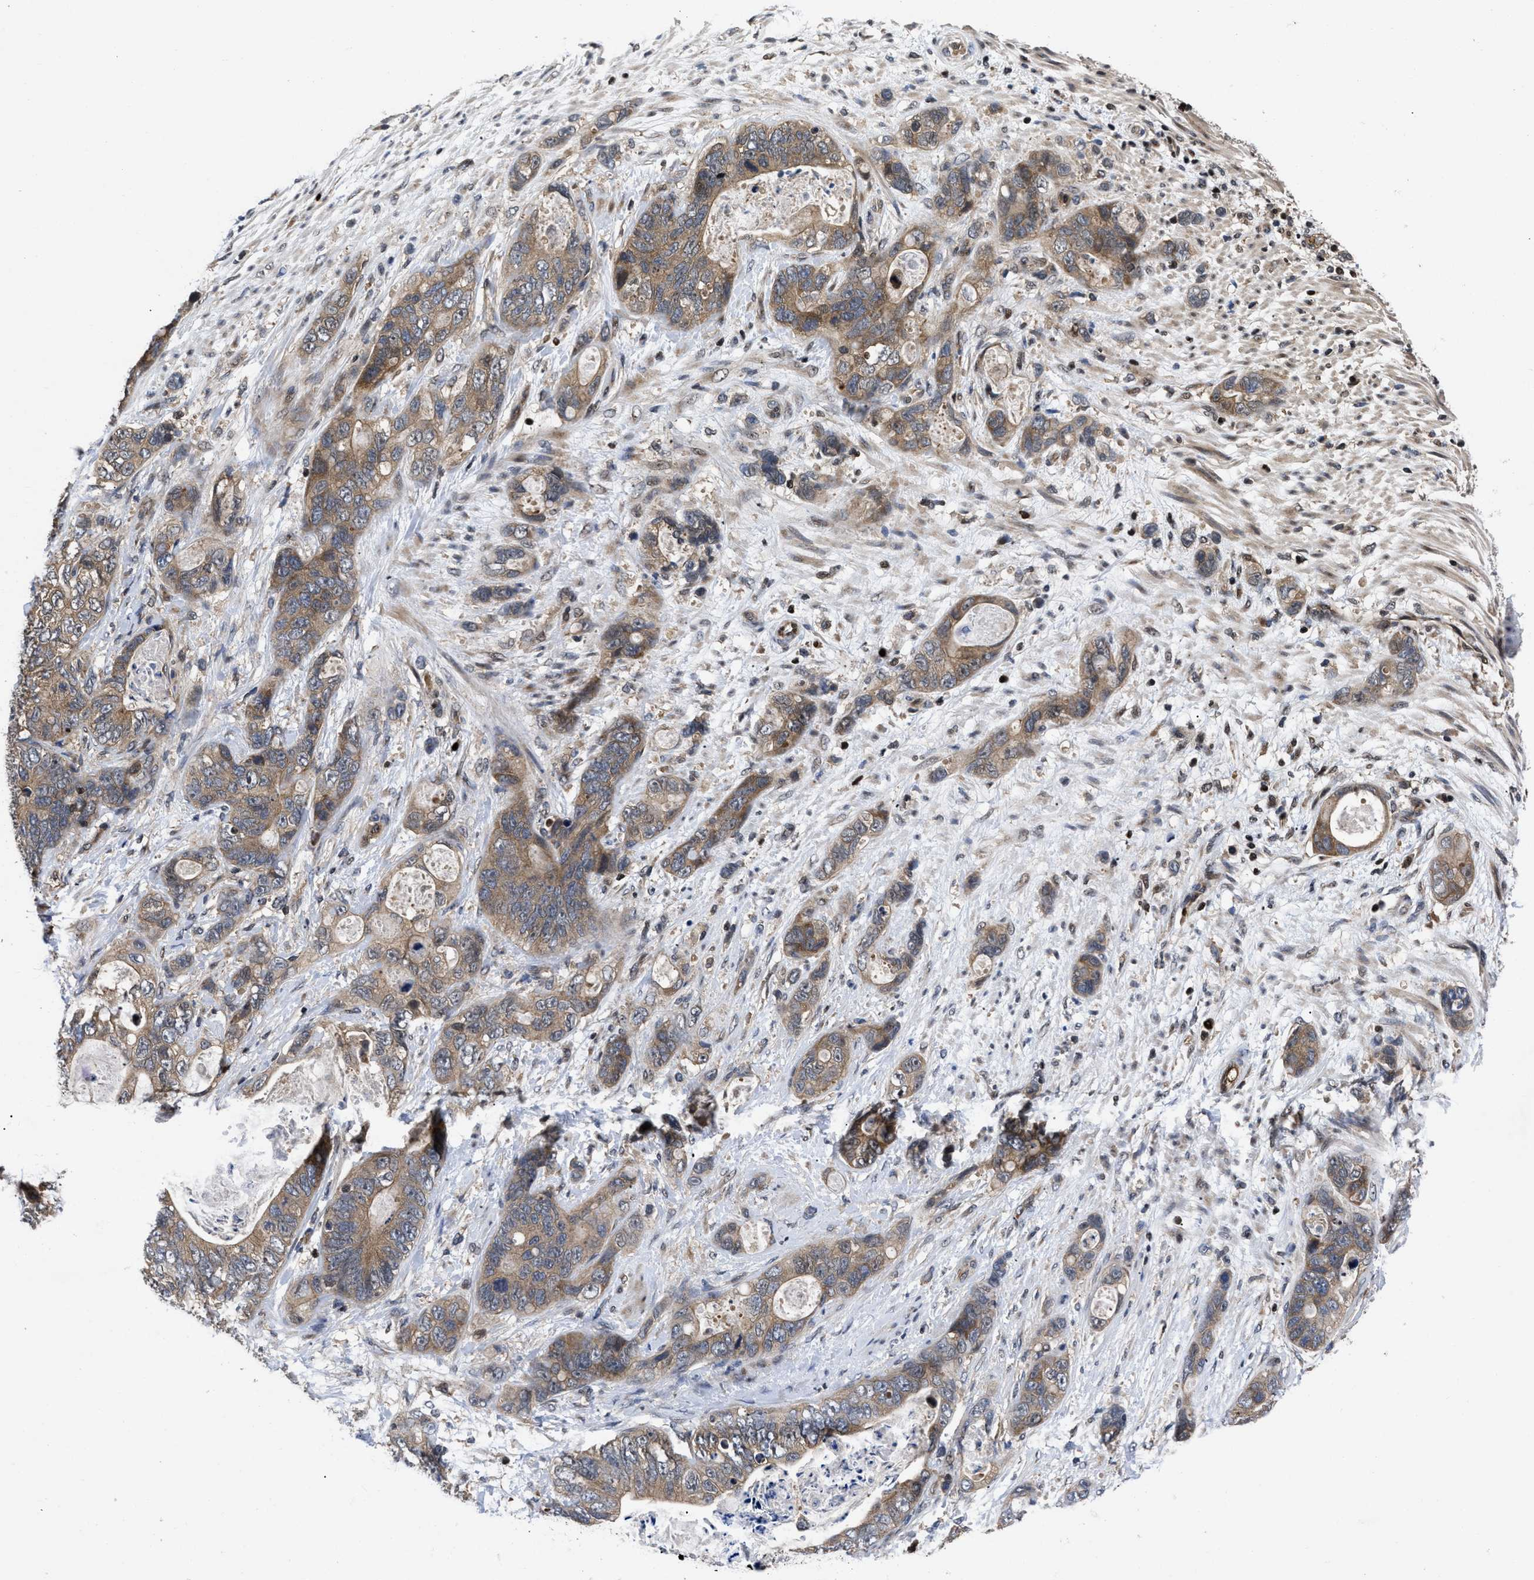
{"staining": {"intensity": "moderate", "quantity": ">75%", "location": "cytoplasmic/membranous"}, "tissue": "stomach cancer", "cell_type": "Tumor cells", "image_type": "cancer", "snomed": [{"axis": "morphology", "description": "Normal tissue, NOS"}, {"axis": "morphology", "description": "Adenocarcinoma, NOS"}, {"axis": "topography", "description": "Stomach"}], "caption": "An image of human stomach adenocarcinoma stained for a protein exhibits moderate cytoplasmic/membranous brown staining in tumor cells.", "gene": "FAM200A", "patient": {"sex": "female", "age": 89}}